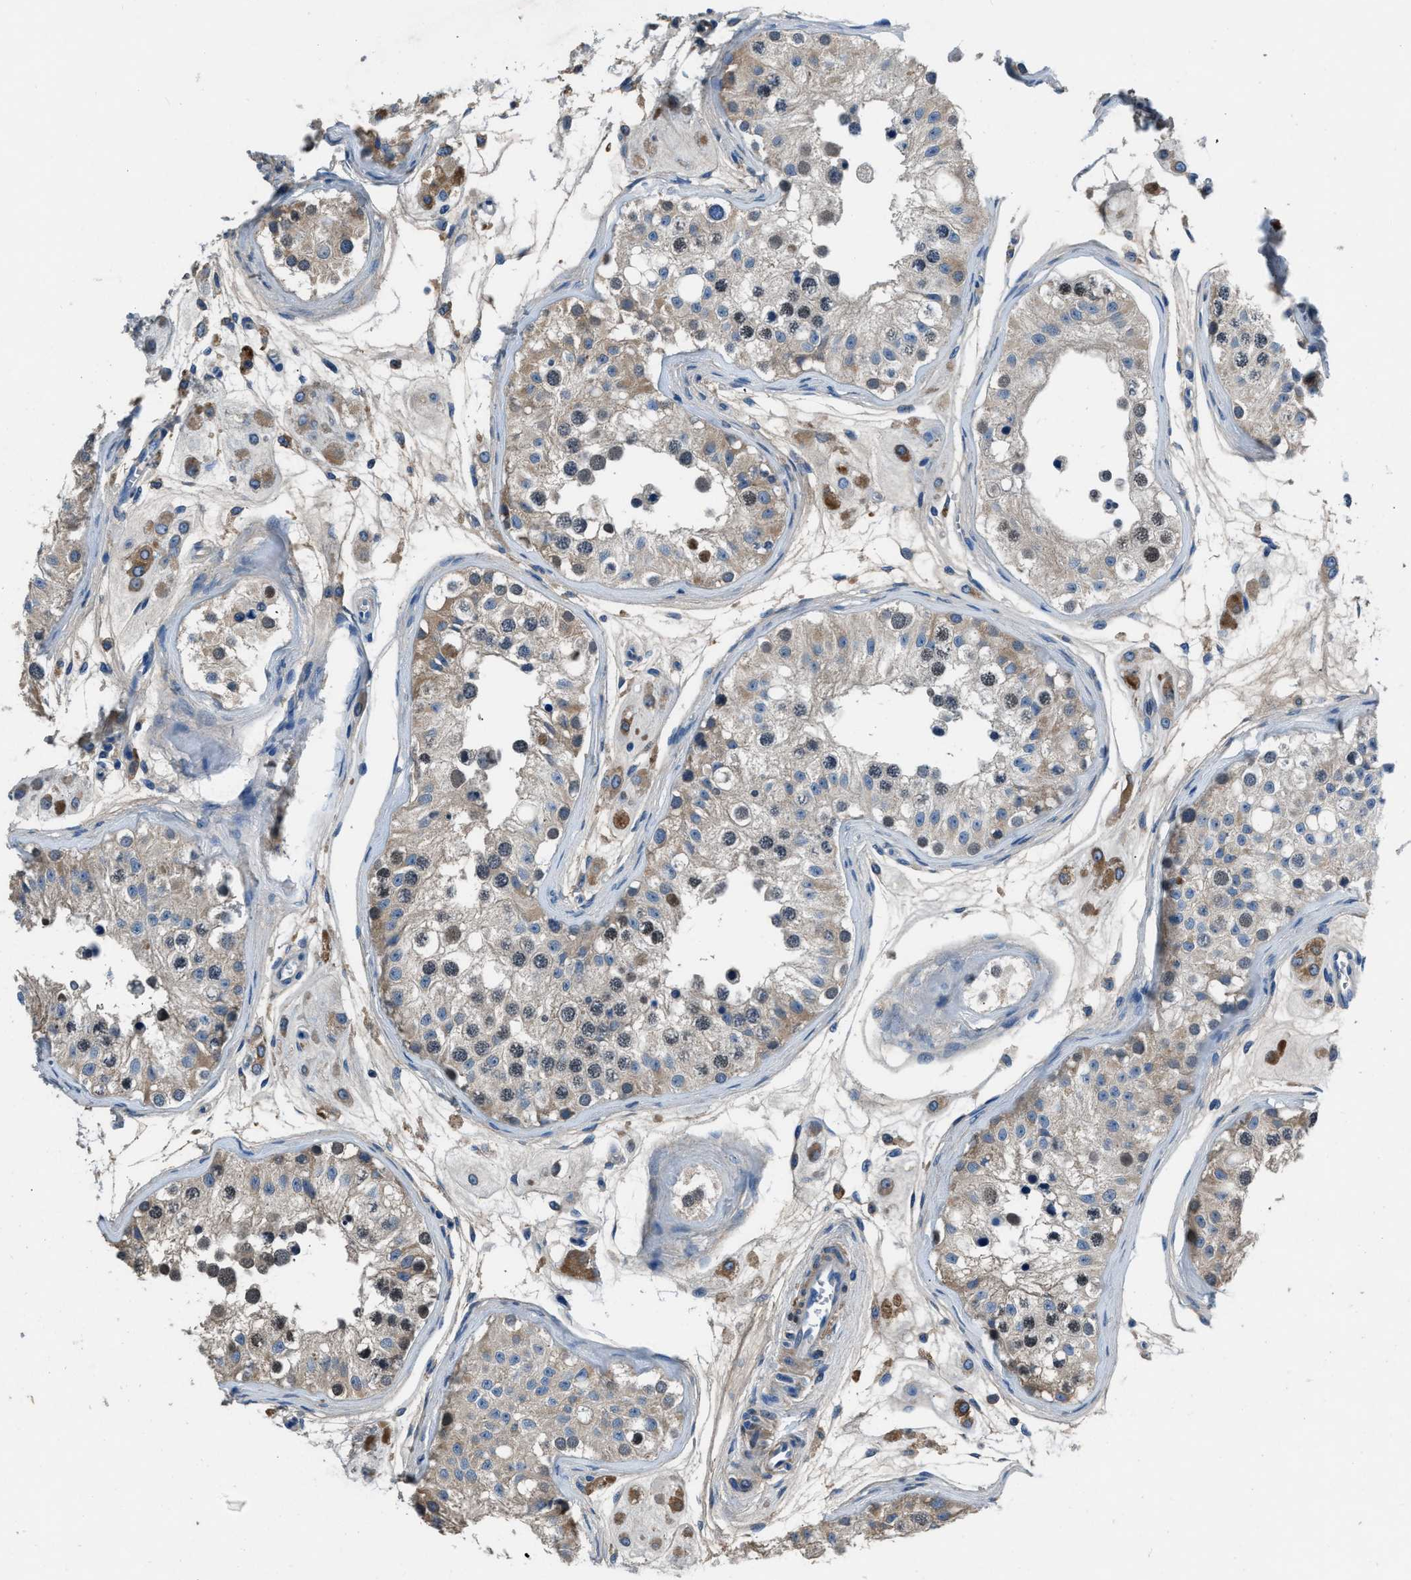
{"staining": {"intensity": "weak", "quantity": "25%-75%", "location": "cytoplasmic/membranous,nuclear"}, "tissue": "testis", "cell_type": "Cells in seminiferous ducts", "image_type": "normal", "snomed": [{"axis": "morphology", "description": "Normal tissue, NOS"}, {"axis": "morphology", "description": "Adenocarcinoma, metastatic, NOS"}, {"axis": "topography", "description": "Testis"}], "caption": "Immunohistochemistry (IHC) of unremarkable testis demonstrates low levels of weak cytoplasmic/membranous,nuclear positivity in about 25%-75% of cells in seminiferous ducts.", "gene": "STC1", "patient": {"sex": "male", "age": 26}}